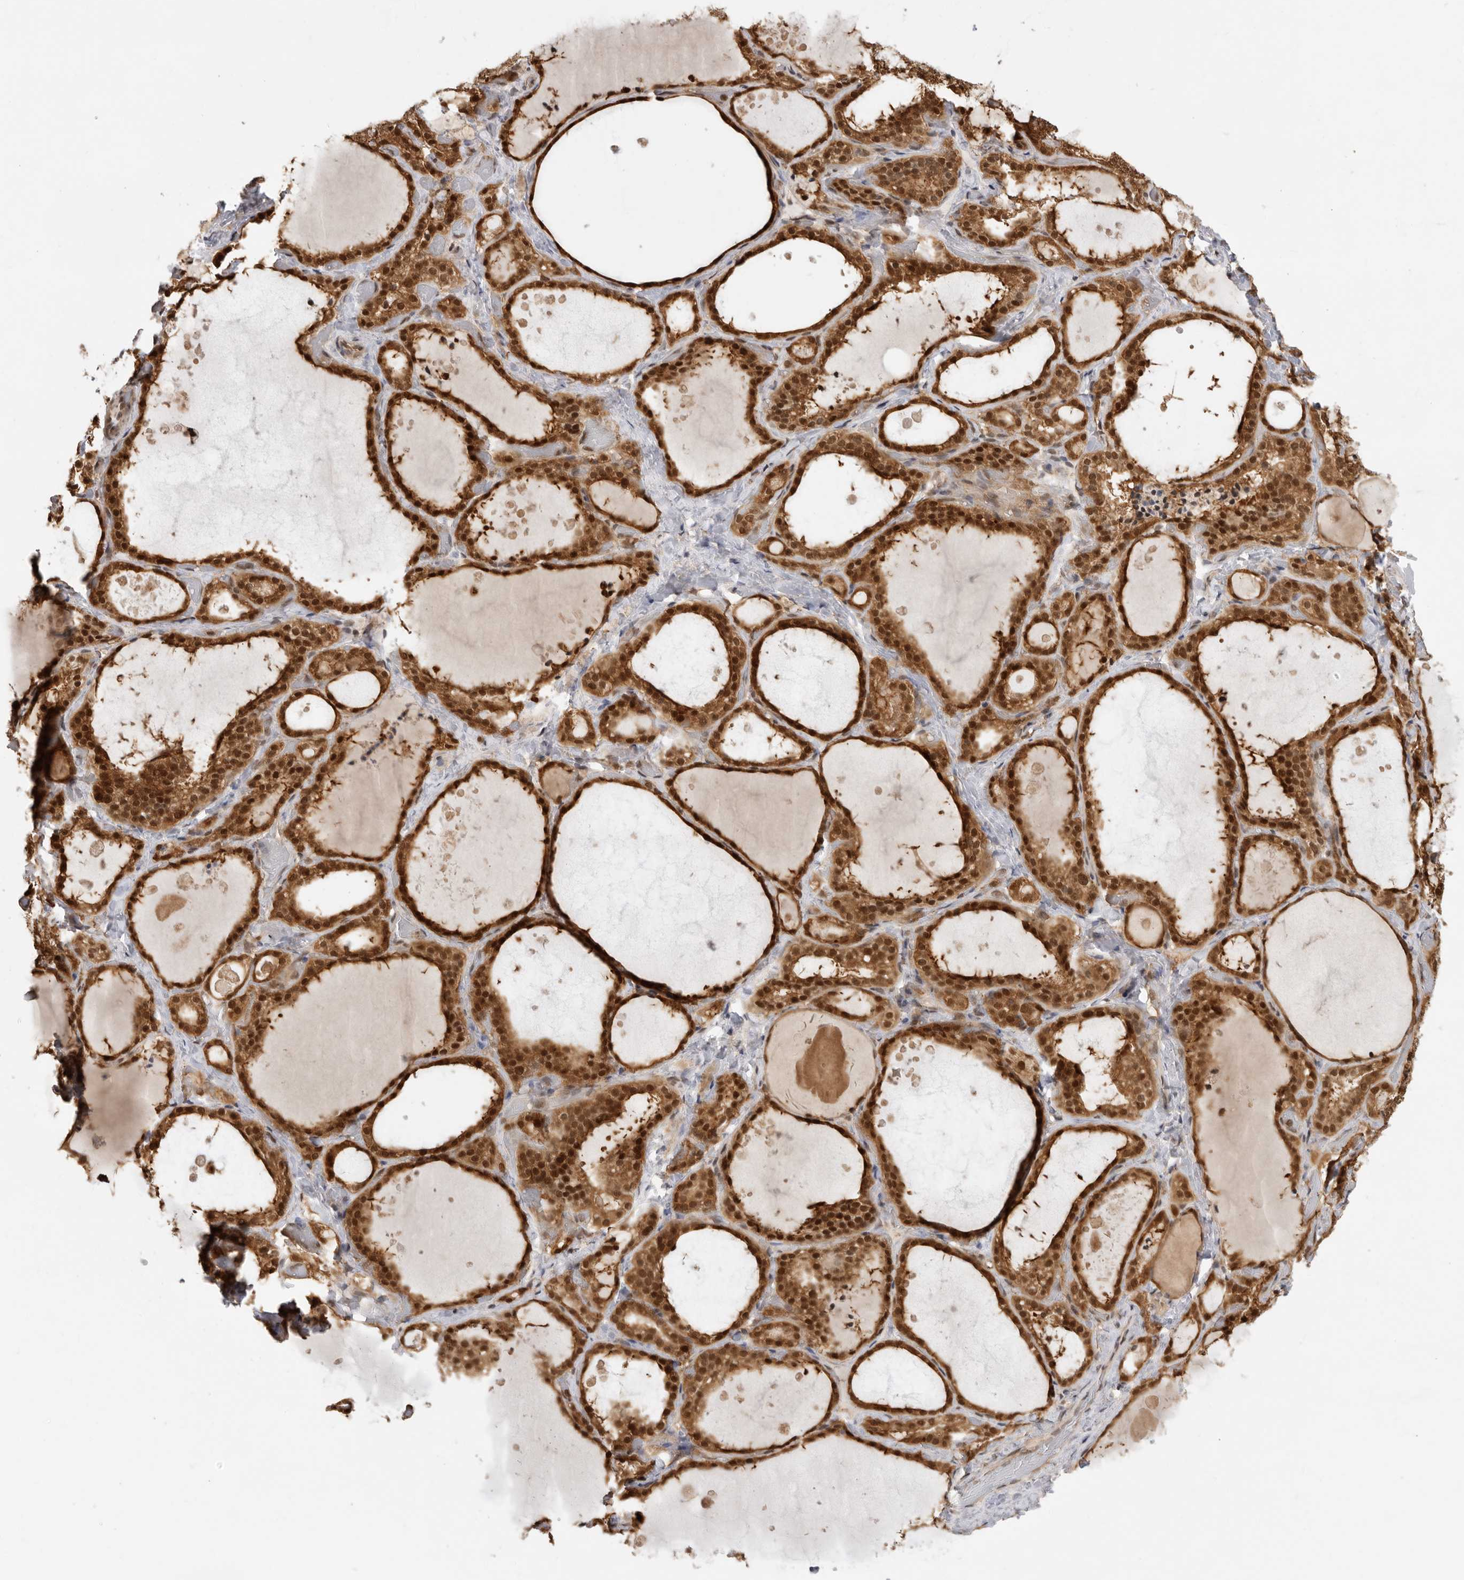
{"staining": {"intensity": "strong", "quantity": ">75%", "location": "cytoplasmic/membranous,nuclear"}, "tissue": "thyroid gland", "cell_type": "Glandular cells", "image_type": "normal", "snomed": [{"axis": "morphology", "description": "Normal tissue, NOS"}, {"axis": "topography", "description": "Thyroid gland"}], "caption": "This image displays benign thyroid gland stained with IHC to label a protein in brown. The cytoplasmic/membranous,nuclear of glandular cells show strong positivity for the protein. Nuclei are counter-stained blue.", "gene": "ADPRS", "patient": {"sex": "female", "age": 44}}